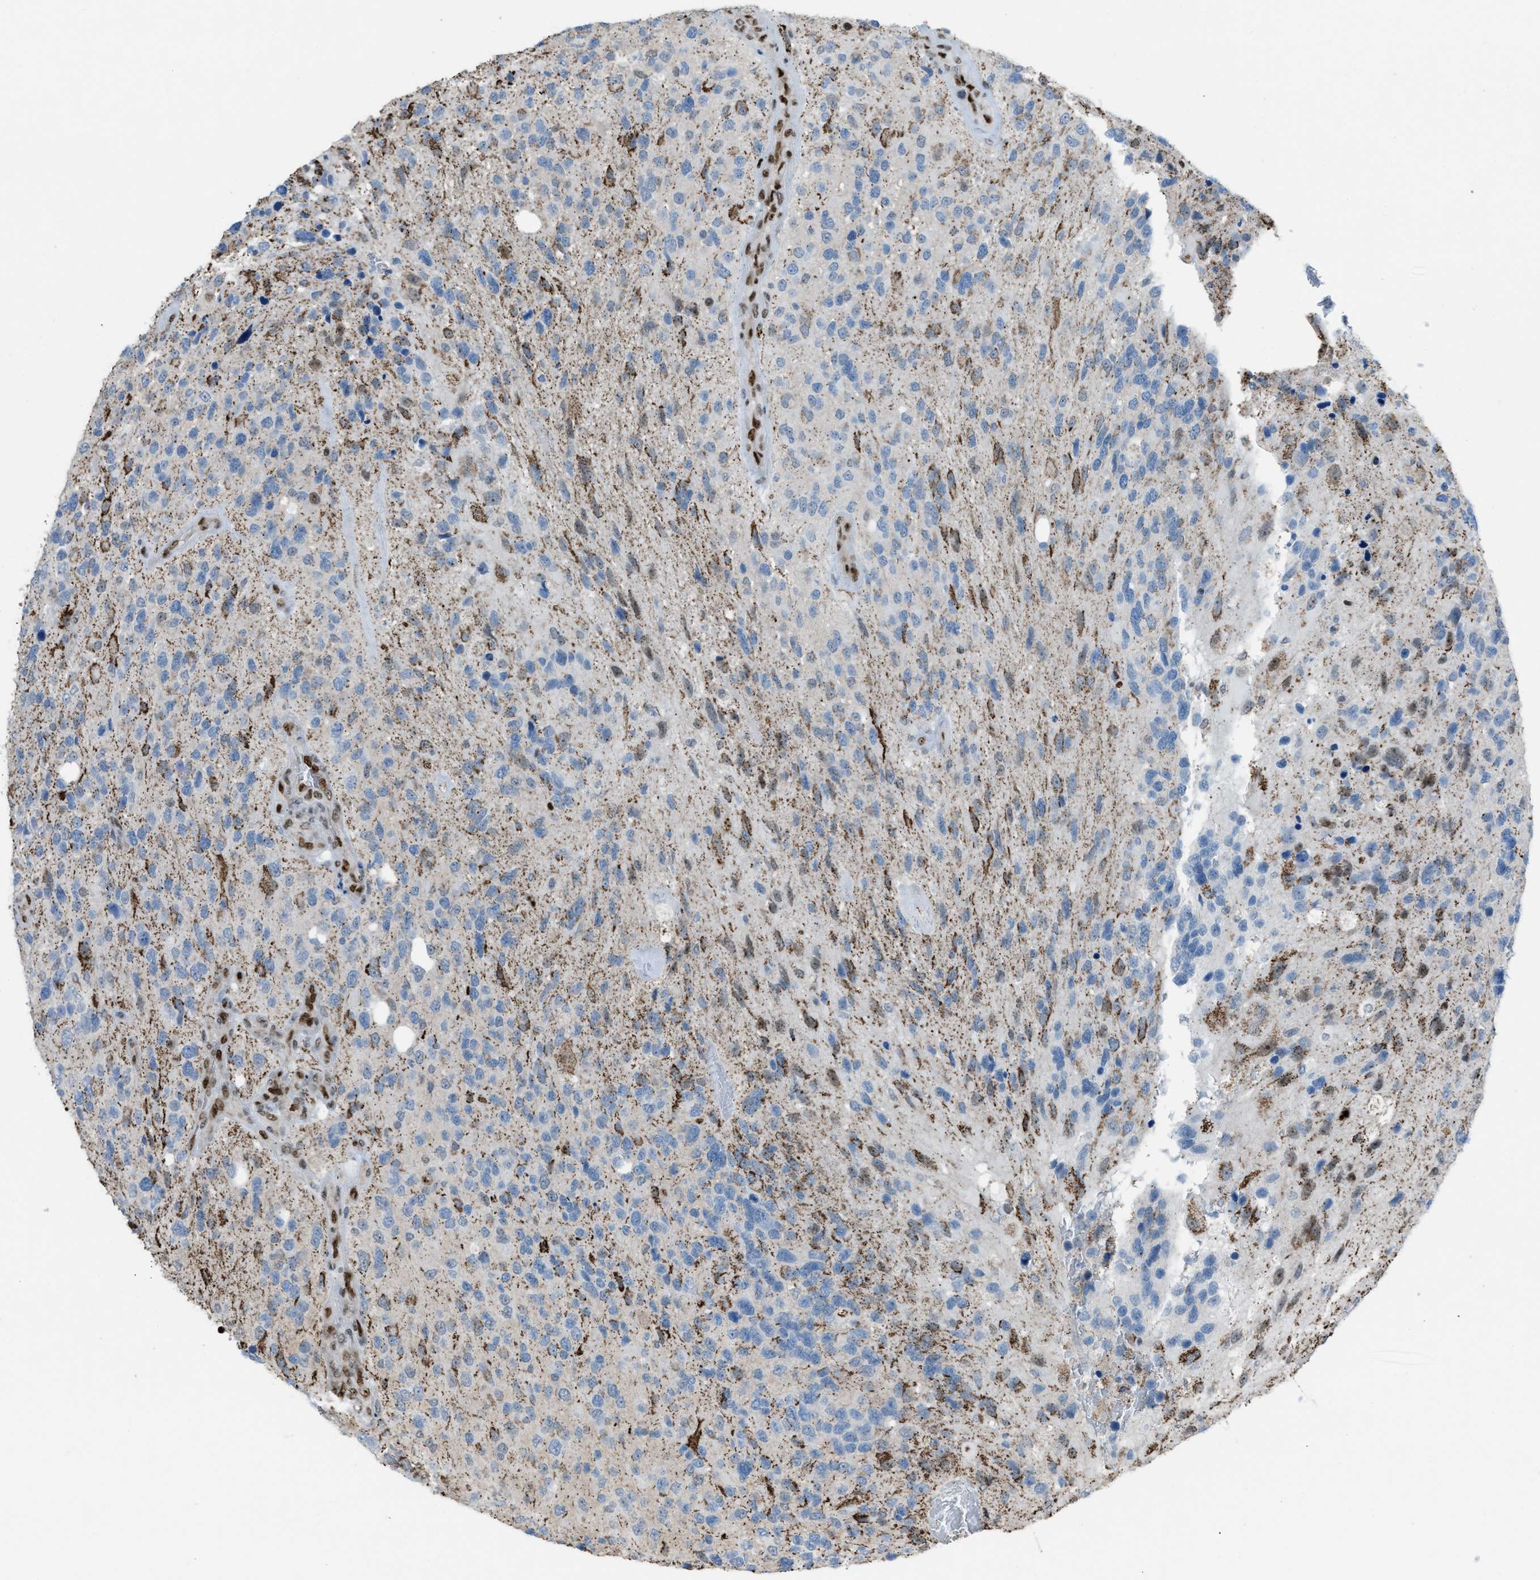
{"staining": {"intensity": "negative", "quantity": "none", "location": "none"}, "tissue": "glioma", "cell_type": "Tumor cells", "image_type": "cancer", "snomed": [{"axis": "morphology", "description": "Glioma, malignant, High grade"}, {"axis": "topography", "description": "Brain"}], "caption": "This is an immunohistochemistry (IHC) image of human malignant glioma (high-grade). There is no expression in tumor cells.", "gene": "SLFN5", "patient": {"sex": "female", "age": 58}}